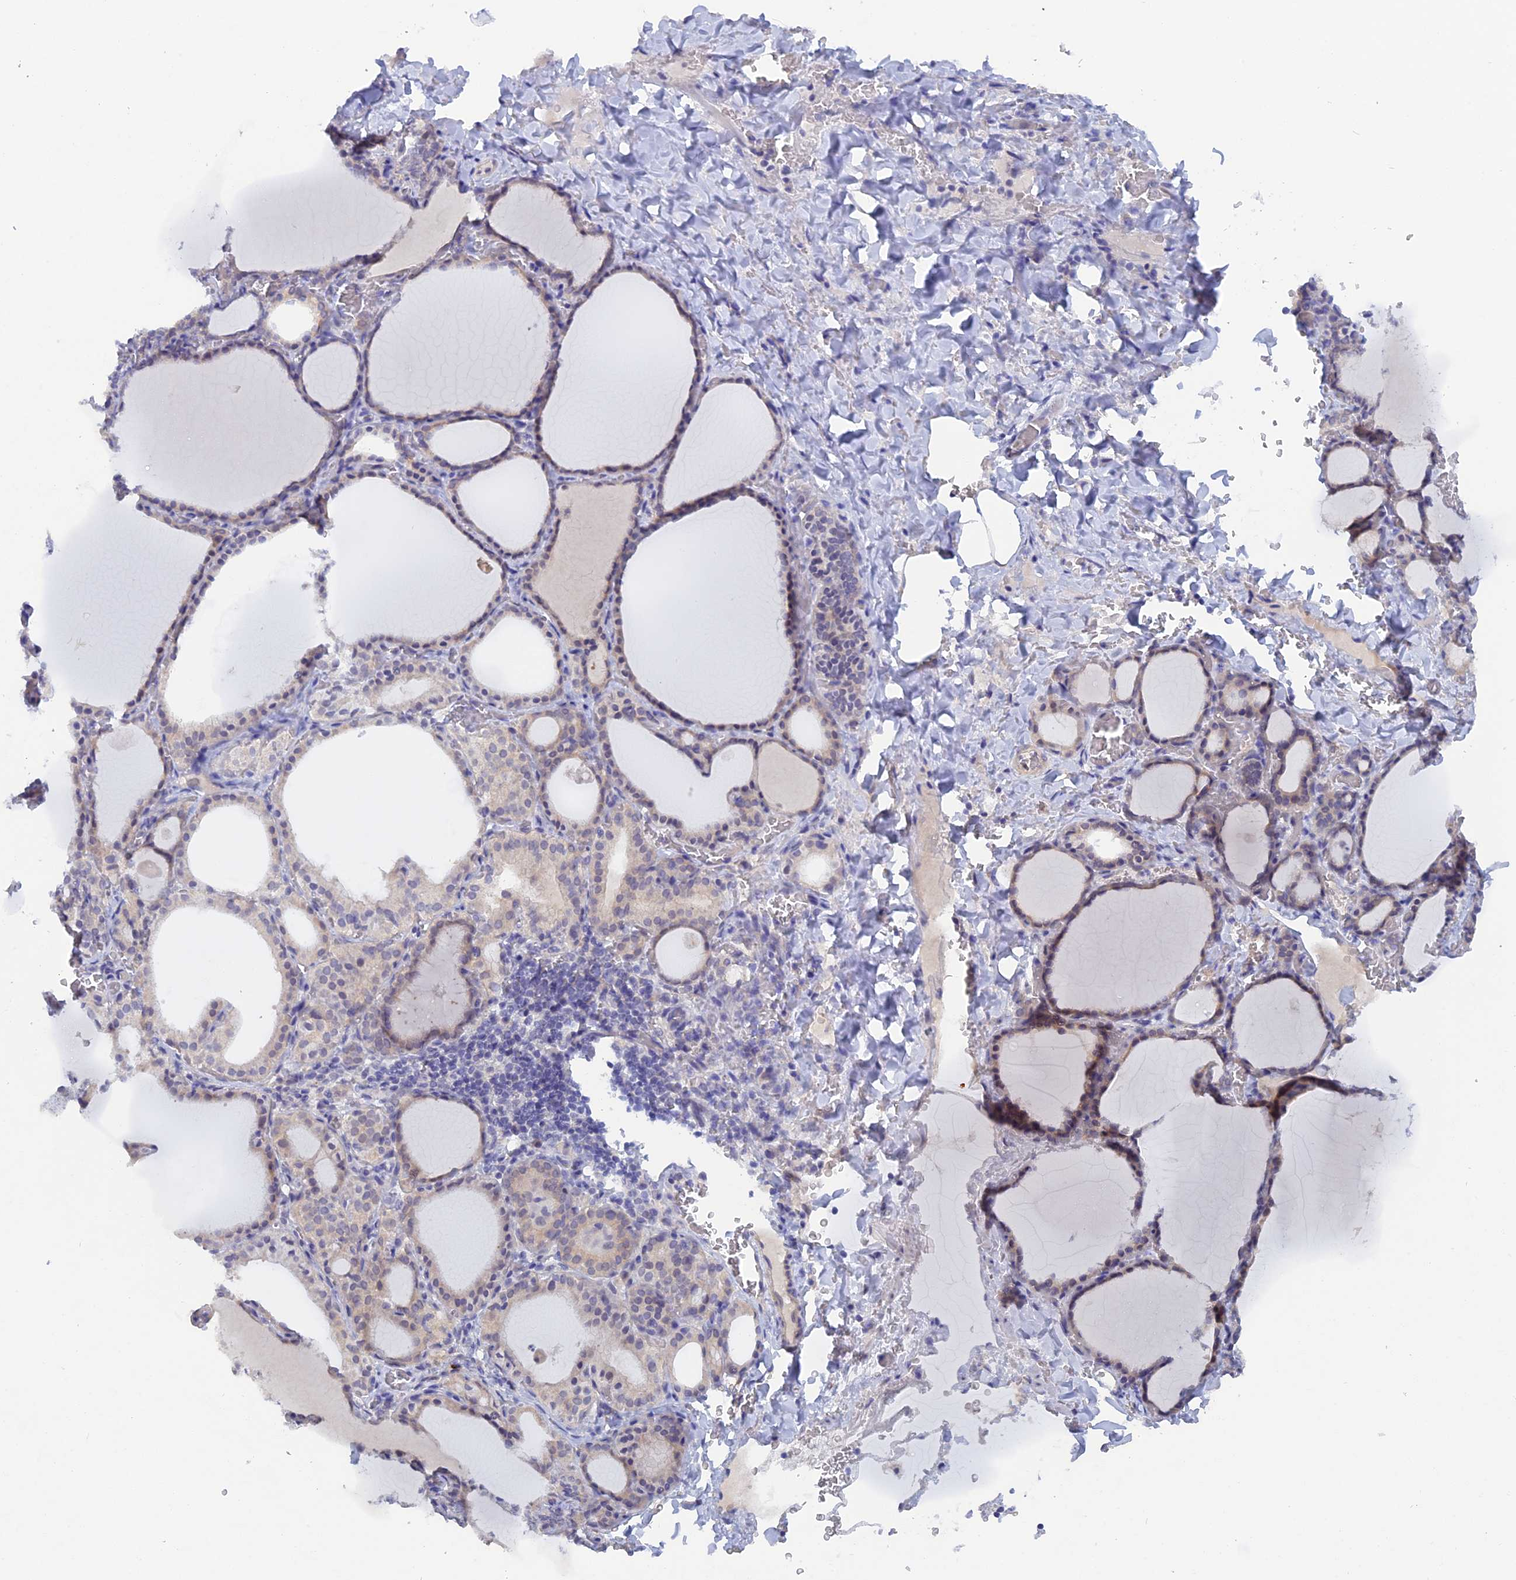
{"staining": {"intensity": "weak", "quantity": "<25%", "location": "cytoplasmic/membranous"}, "tissue": "thyroid gland", "cell_type": "Glandular cells", "image_type": "normal", "snomed": [{"axis": "morphology", "description": "Normal tissue, NOS"}, {"axis": "topography", "description": "Thyroid gland"}], "caption": "There is no significant staining in glandular cells of thyroid gland. (DAB IHC, high magnification).", "gene": "DACT3", "patient": {"sex": "female", "age": 39}}